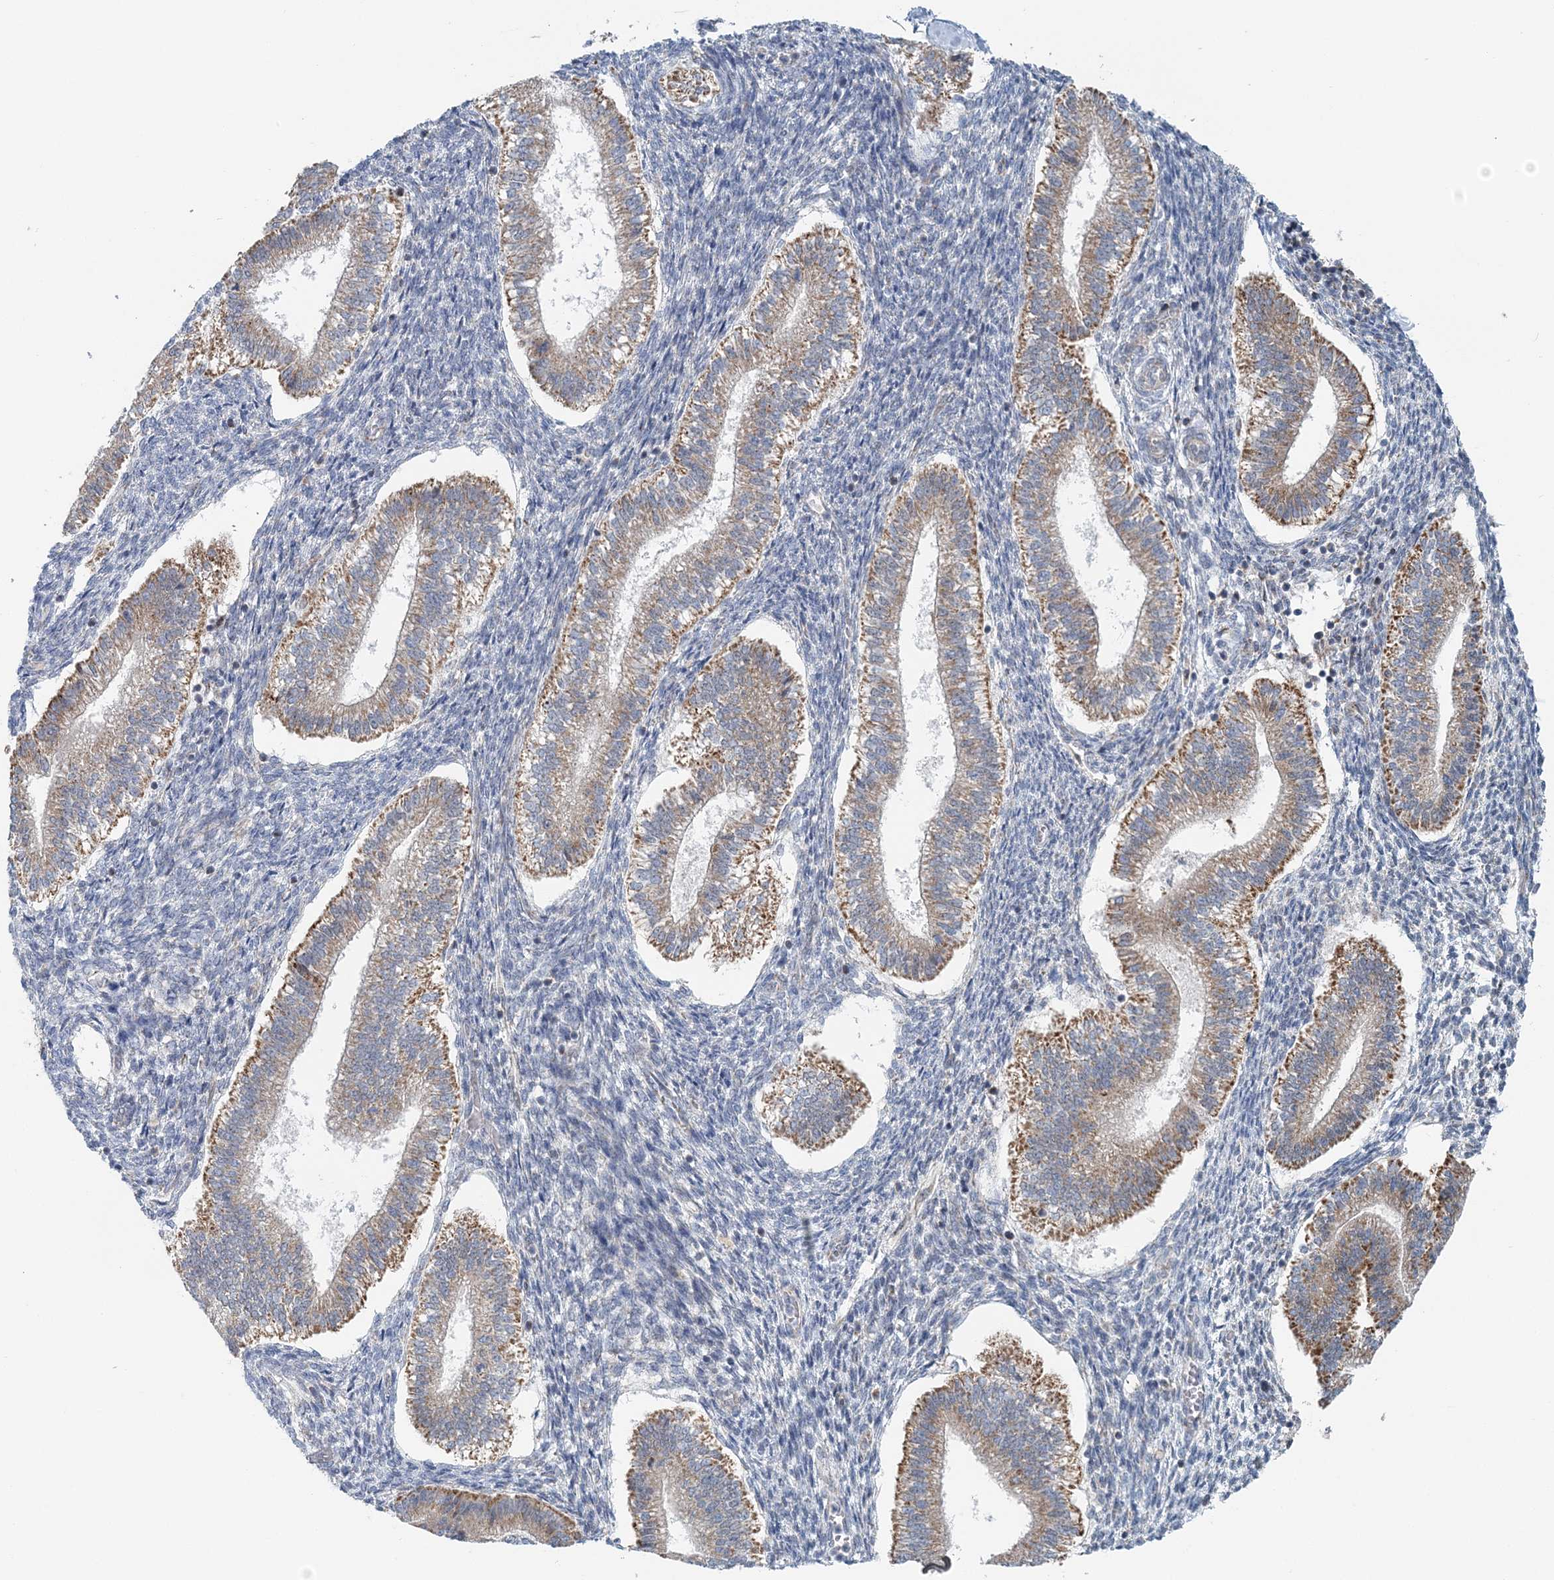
{"staining": {"intensity": "negative", "quantity": "none", "location": "none"}, "tissue": "endometrium", "cell_type": "Cells in endometrial stroma", "image_type": "normal", "snomed": [{"axis": "morphology", "description": "Normal tissue, NOS"}, {"axis": "topography", "description": "Endometrium"}], "caption": "A high-resolution image shows immunohistochemistry (IHC) staining of unremarkable endometrium, which demonstrates no significant positivity in cells in endometrial stroma.", "gene": "RNF150", "patient": {"sex": "female", "age": 25}}